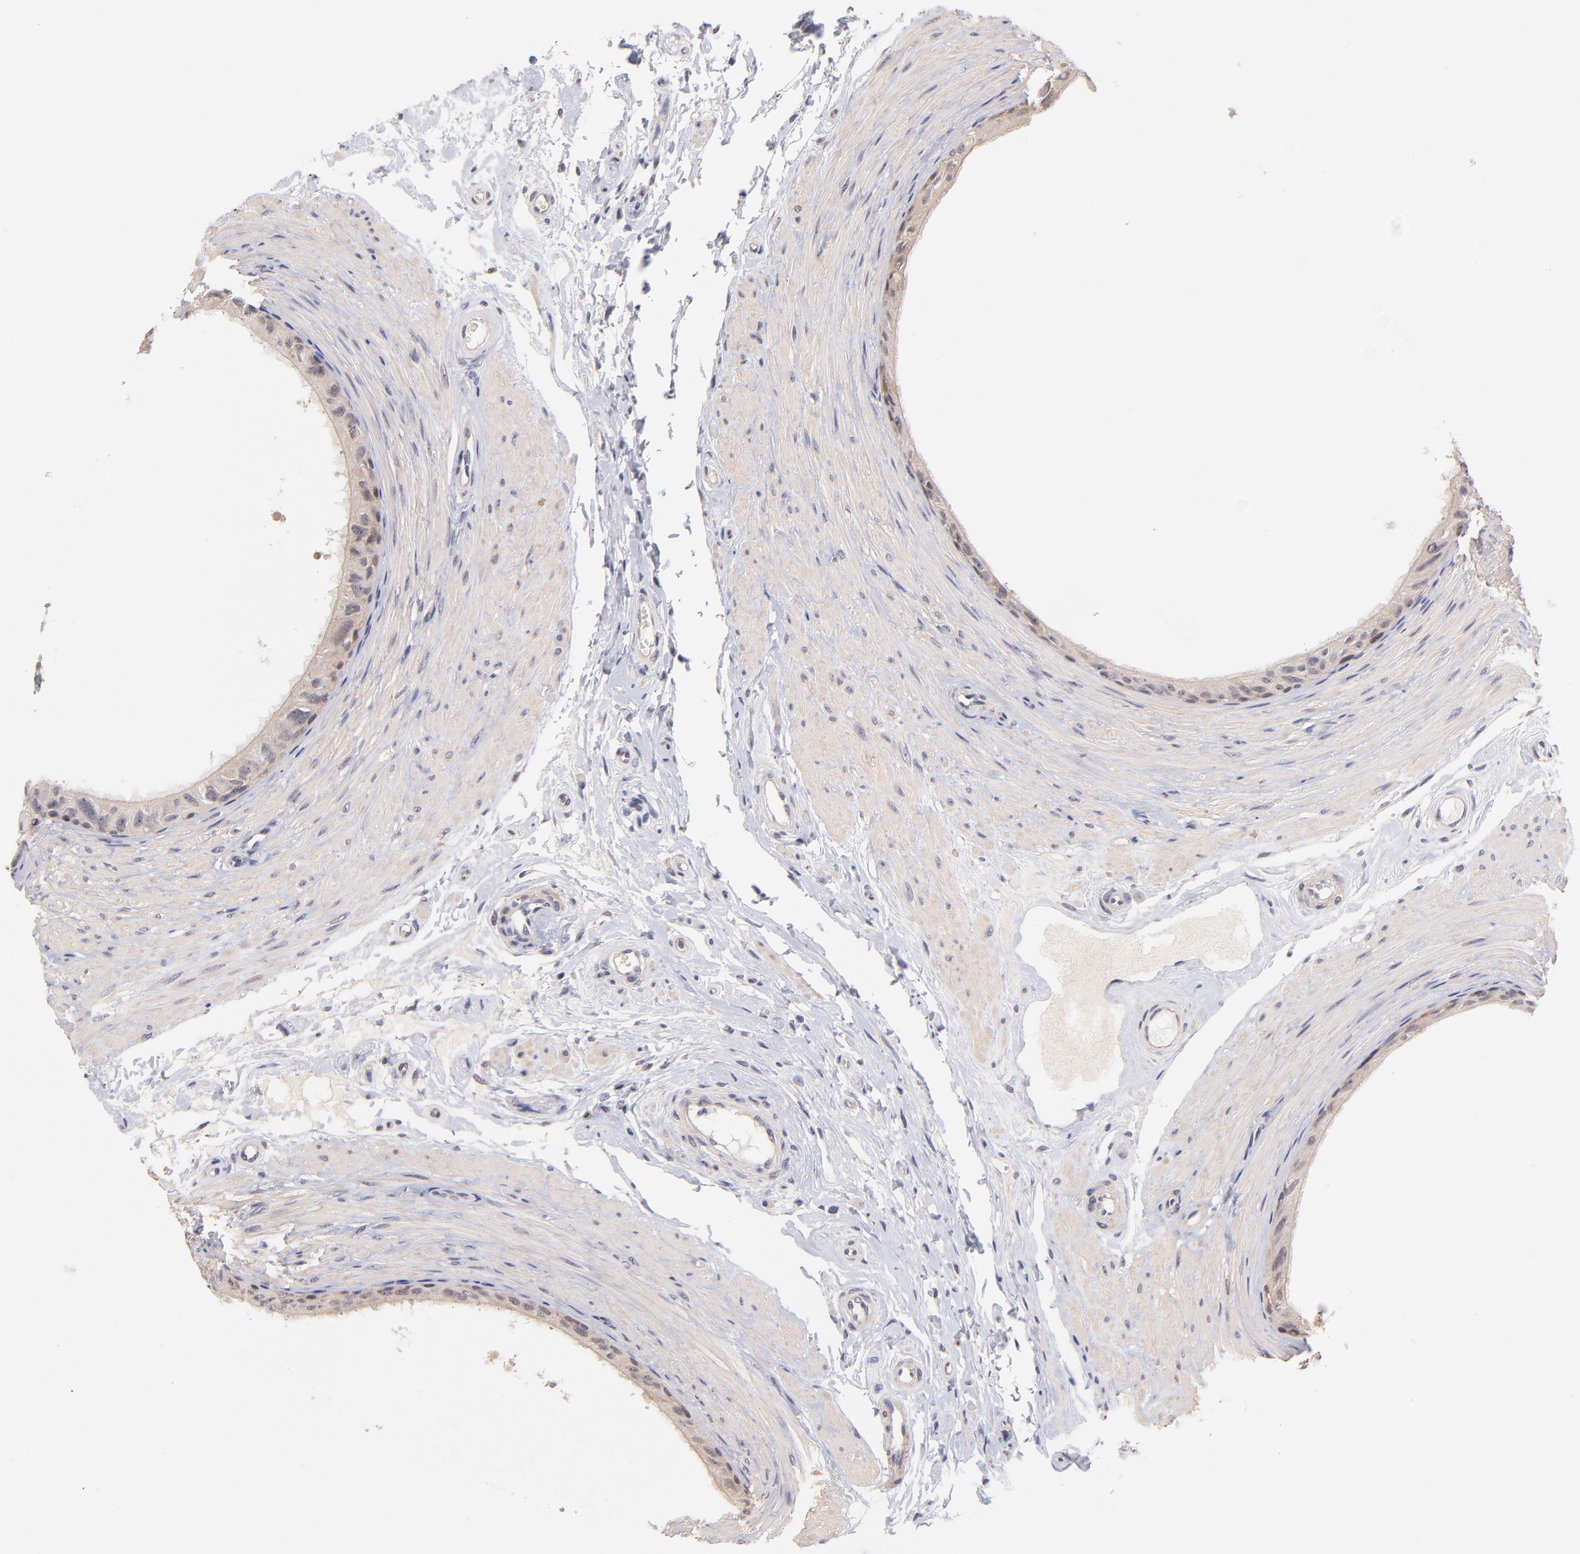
{"staining": {"intensity": "negative", "quantity": "none", "location": "none"}, "tissue": "epididymis", "cell_type": "Glandular cells", "image_type": "normal", "snomed": [{"axis": "morphology", "description": "Normal tissue, NOS"}, {"axis": "topography", "description": "Epididymis"}], "caption": "DAB immunohistochemical staining of normal human epididymis reveals no significant positivity in glandular cells.", "gene": "UBE2E2", "patient": {"sex": "male", "age": 68}}